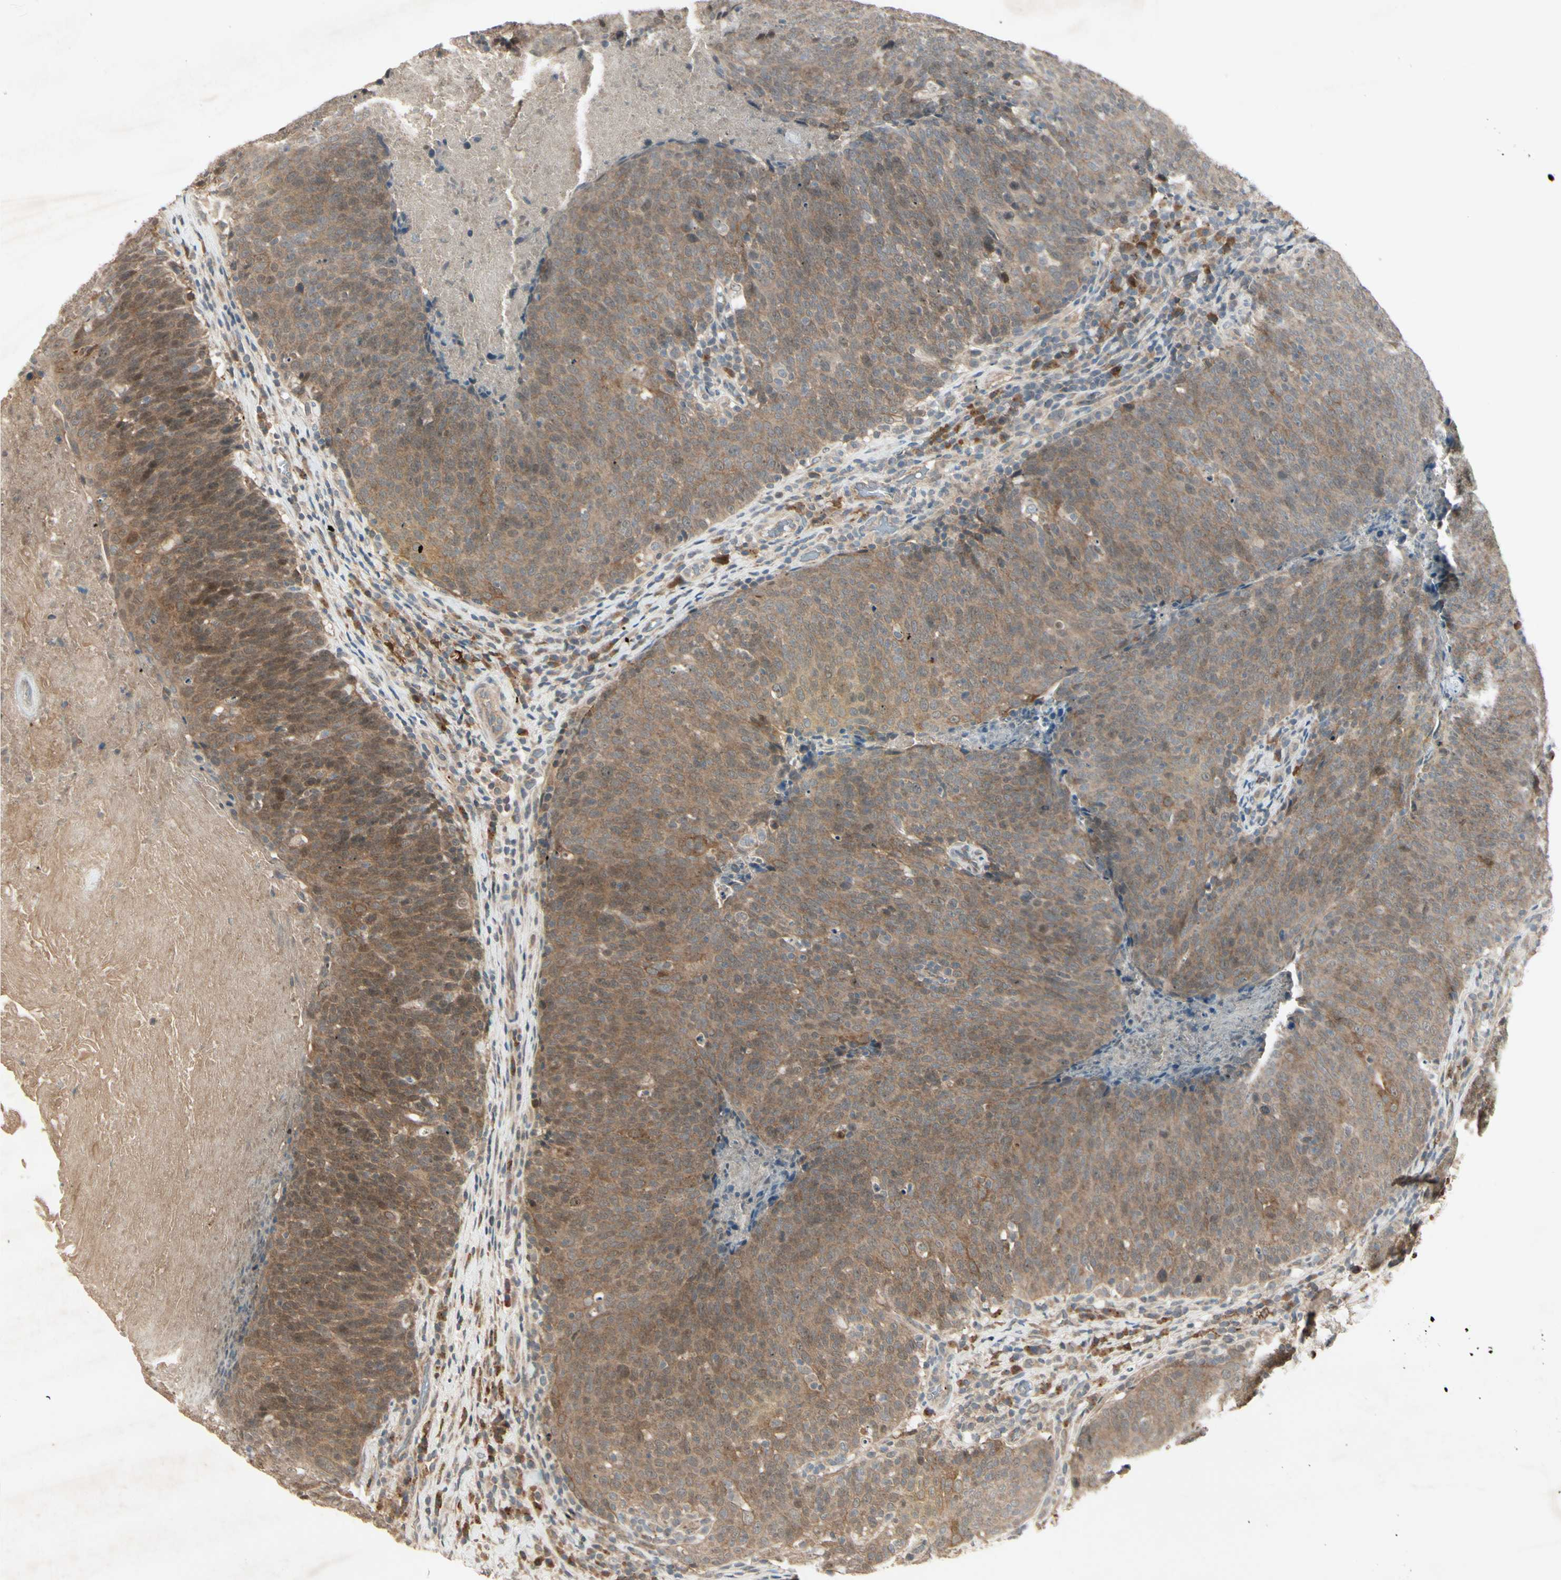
{"staining": {"intensity": "moderate", "quantity": ">75%", "location": "cytoplasmic/membranous"}, "tissue": "head and neck cancer", "cell_type": "Tumor cells", "image_type": "cancer", "snomed": [{"axis": "morphology", "description": "Squamous cell carcinoma, NOS"}, {"axis": "morphology", "description": "Squamous cell carcinoma, metastatic, NOS"}, {"axis": "topography", "description": "Lymph node"}, {"axis": "topography", "description": "Head-Neck"}], "caption": "High-power microscopy captured an immunohistochemistry histopathology image of head and neck metastatic squamous cell carcinoma, revealing moderate cytoplasmic/membranous staining in approximately >75% of tumor cells.", "gene": "FHDC1", "patient": {"sex": "male", "age": 62}}